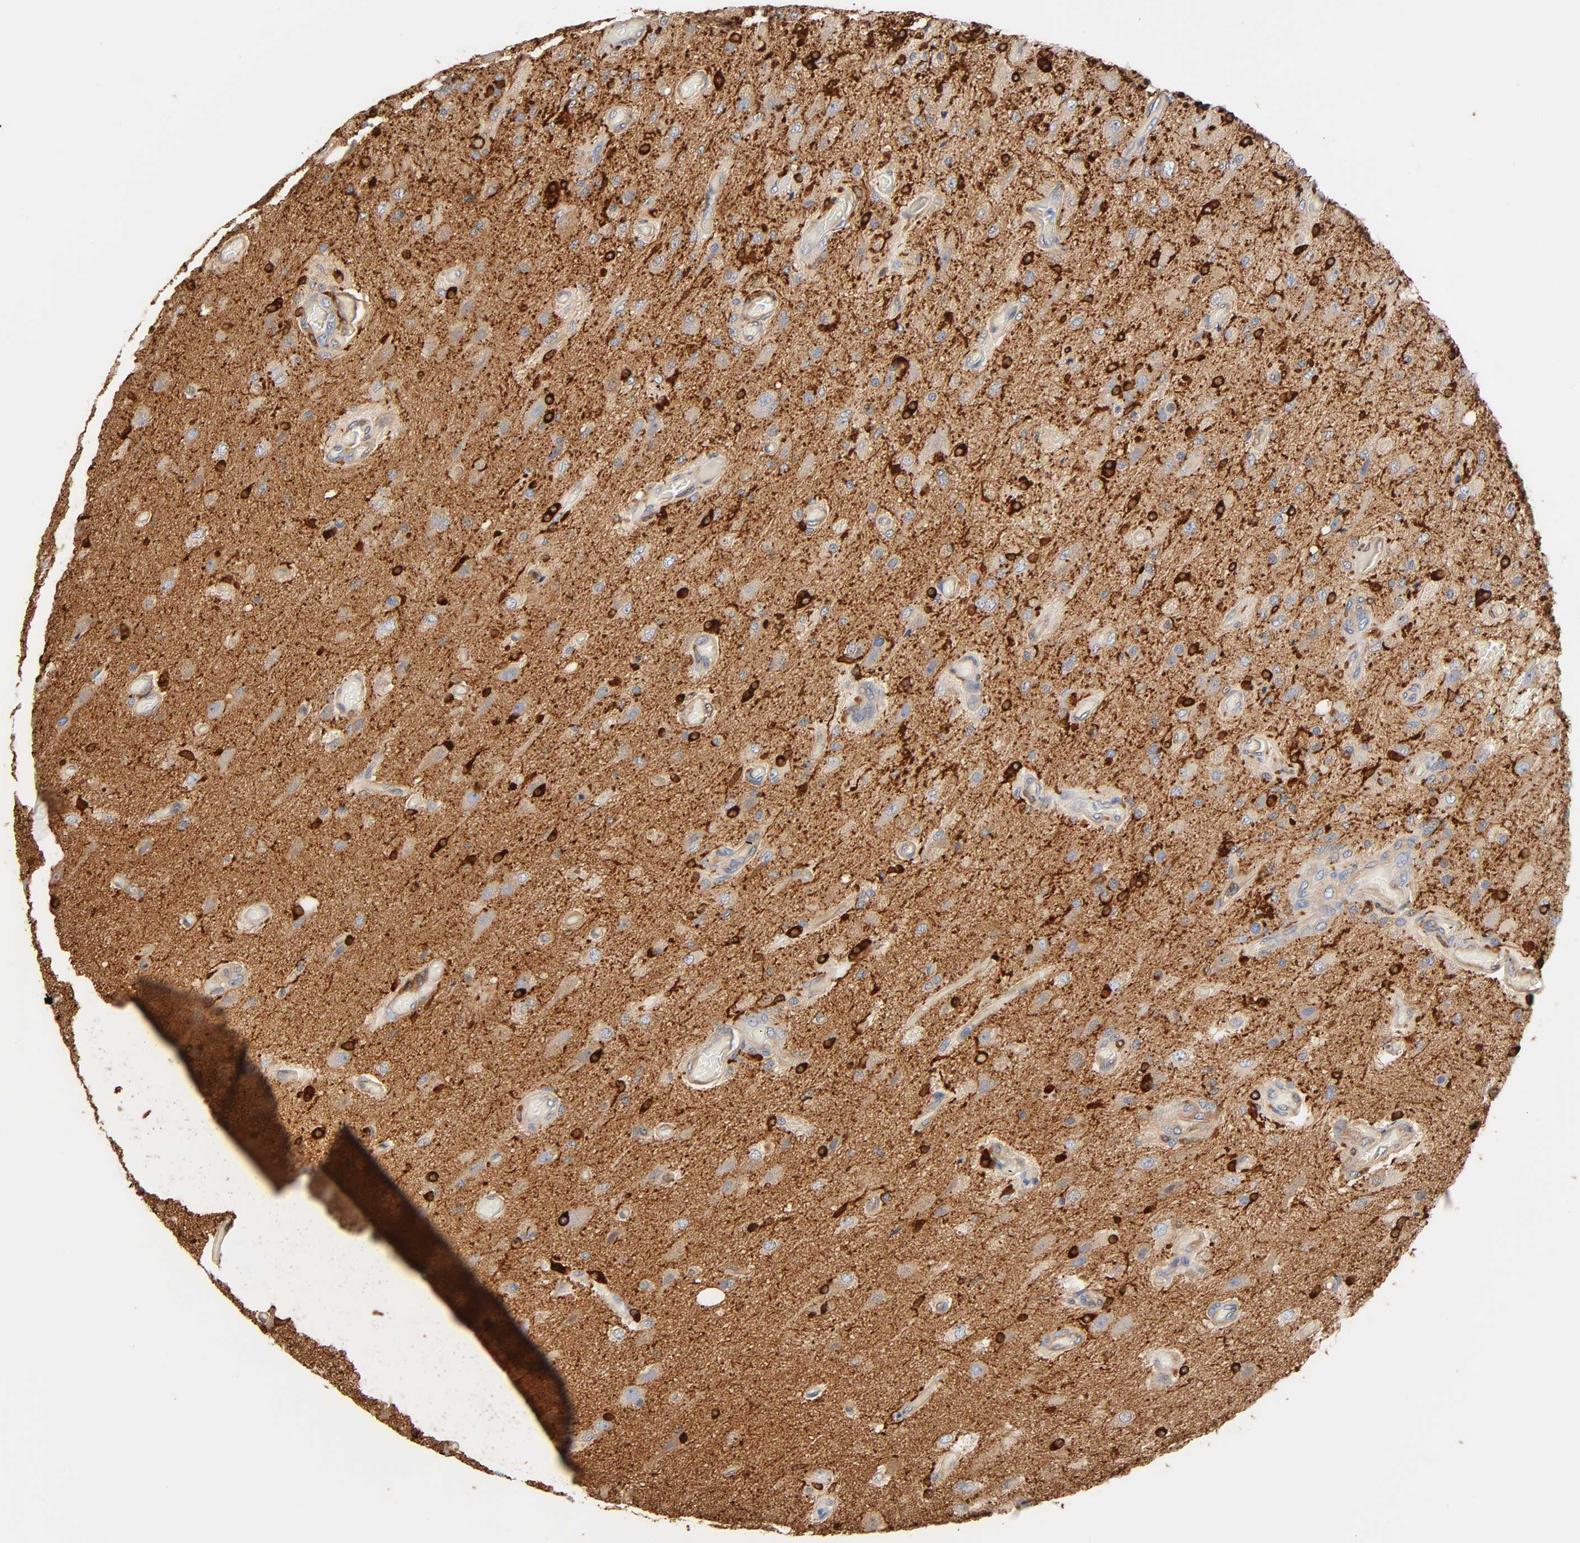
{"staining": {"intensity": "moderate", "quantity": ">75%", "location": "cytoplasmic/membranous"}, "tissue": "glioma", "cell_type": "Tumor cells", "image_type": "cancer", "snomed": [{"axis": "morphology", "description": "Normal tissue, NOS"}, {"axis": "morphology", "description": "Glioma, malignant, High grade"}, {"axis": "topography", "description": "Cerebral cortex"}], "caption": "The micrograph exhibits staining of malignant high-grade glioma, revealing moderate cytoplasmic/membranous protein expression (brown color) within tumor cells. (DAB (3,3'-diaminobenzidine) = brown stain, brightfield microscopy at high magnification).", "gene": "BIN1", "patient": {"sex": "male", "age": 77}}